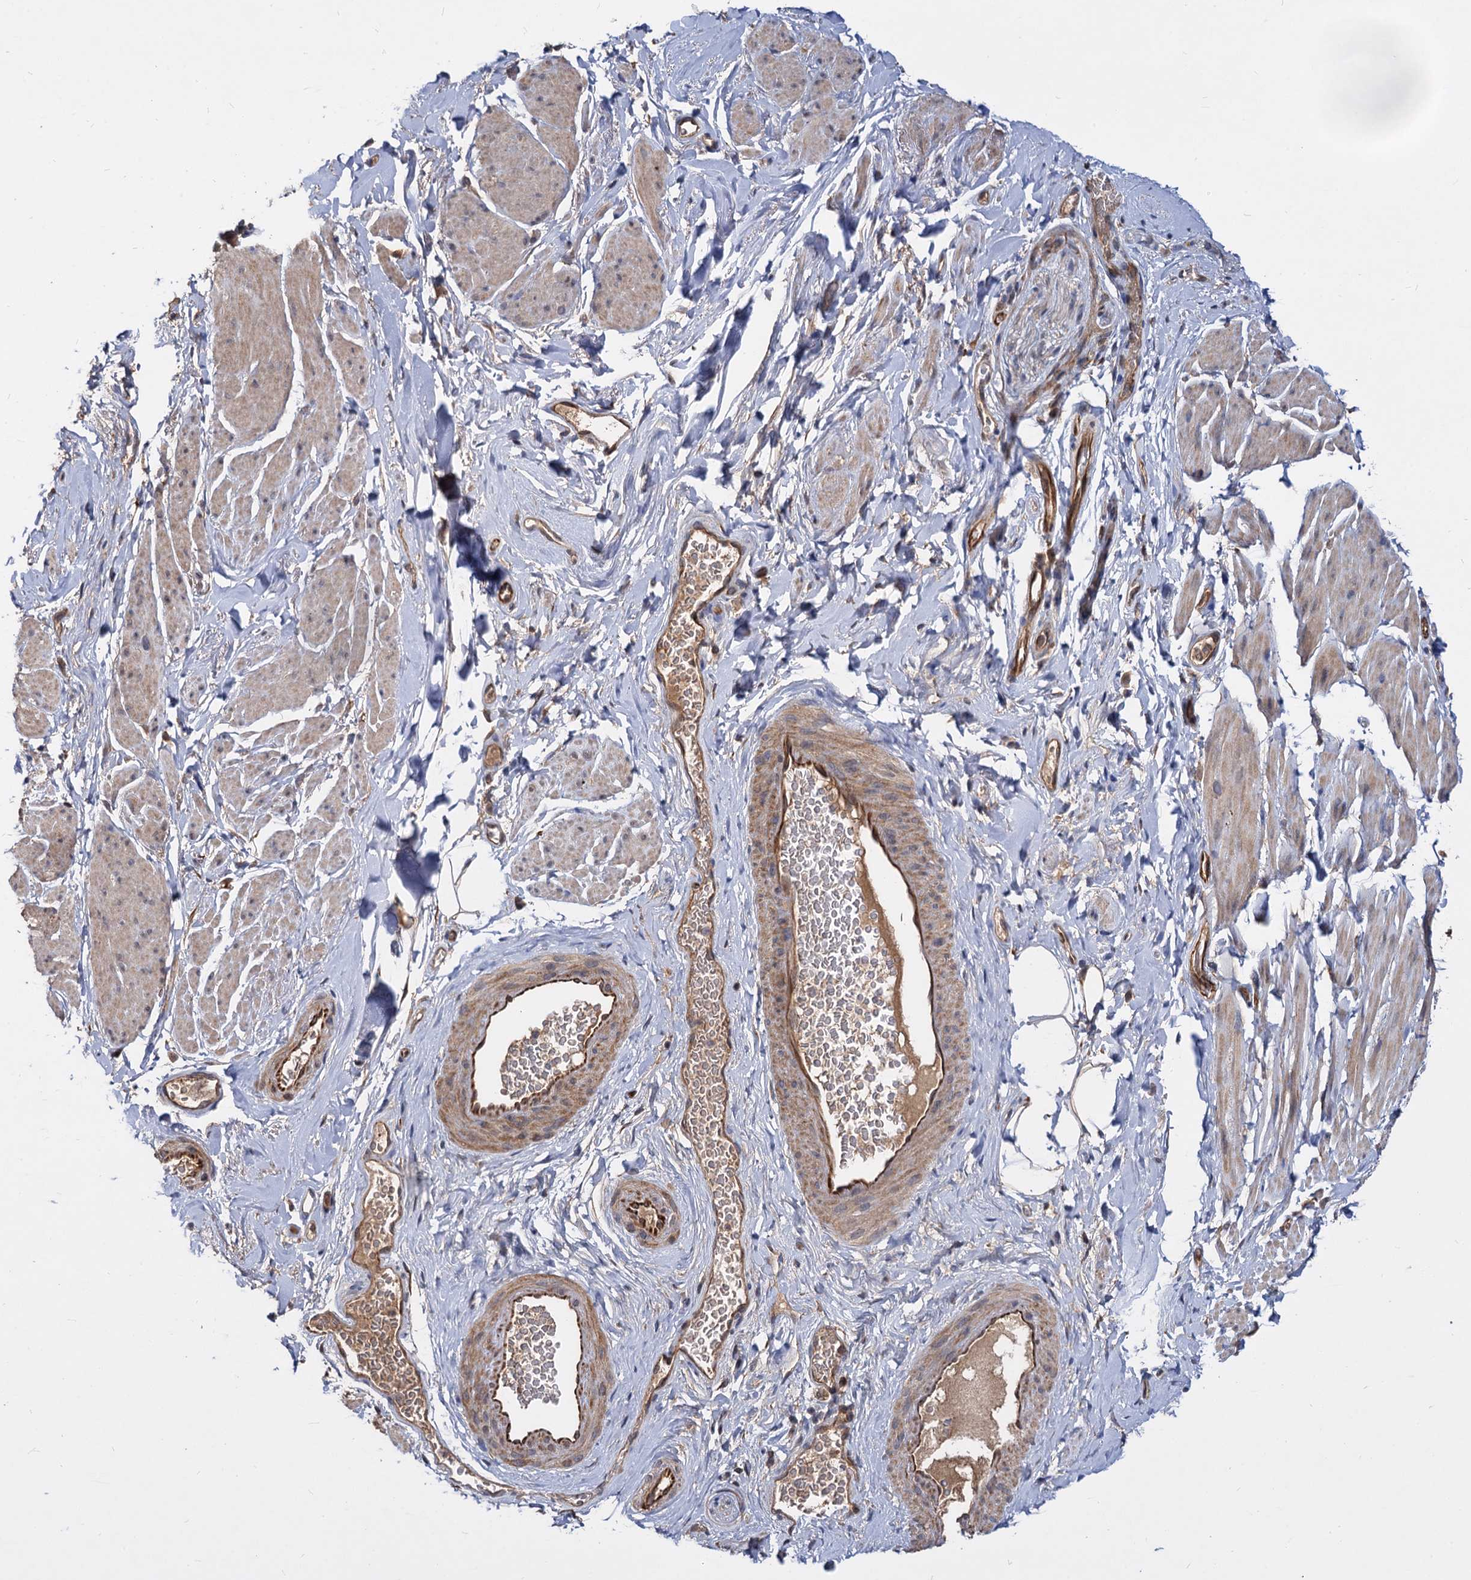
{"staining": {"intensity": "weak", "quantity": "<25%", "location": "cytoplasmic/membranous"}, "tissue": "smooth muscle", "cell_type": "Smooth muscle cells", "image_type": "normal", "snomed": [{"axis": "morphology", "description": "Normal tissue, NOS"}, {"axis": "topography", "description": "Smooth muscle"}, {"axis": "topography", "description": "Peripheral nerve tissue"}], "caption": "The micrograph shows no significant positivity in smooth muscle cells of smooth muscle. (Immunohistochemistry, brightfield microscopy, high magnification).", "gene": "PSMD4", "patient": {"sex": "male", "age": 69}}